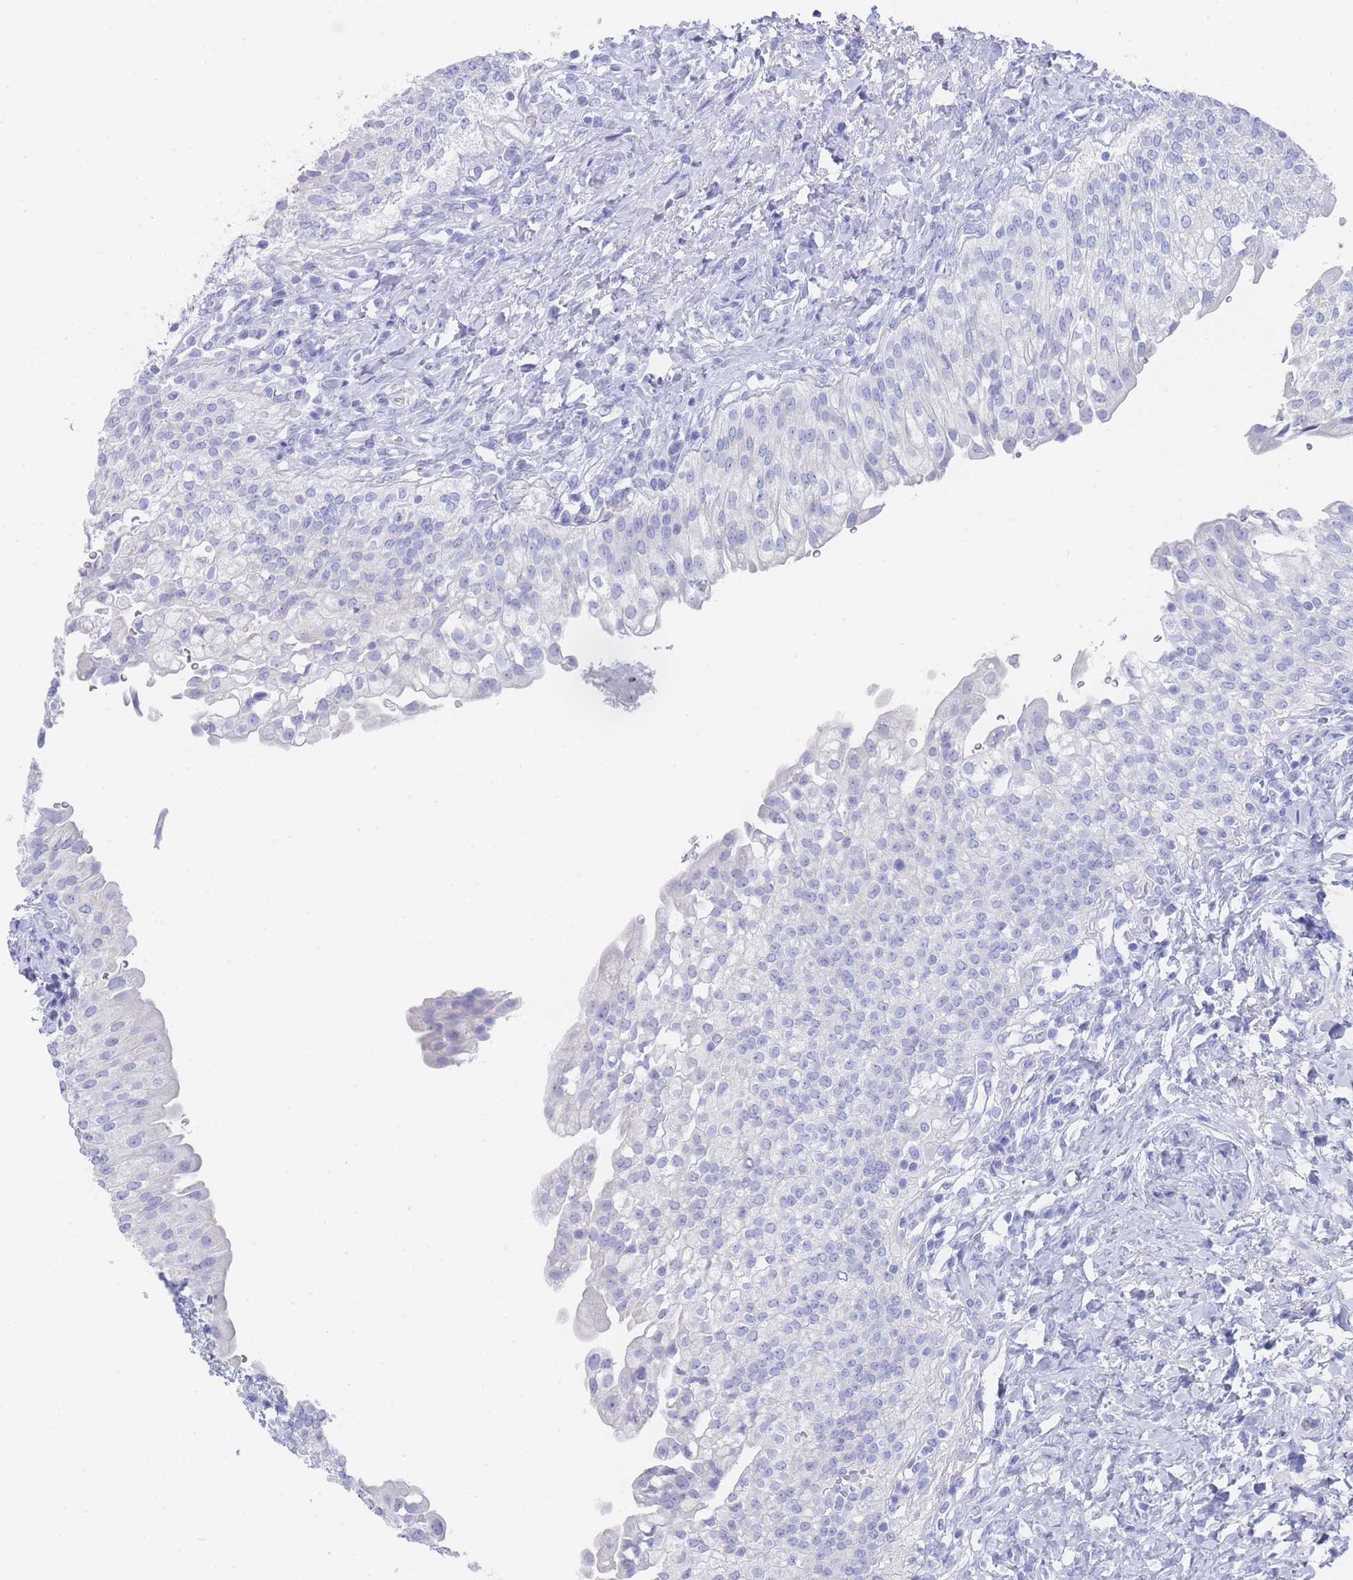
{"staining": {"intensity": "negative", "quantity": "none", "location": "none"}, "tissue": "urinary bladder", "cell_type": "Urothelial cells", "image_type": "normal", "snomed": [{"axis": "morphology", "description": "Normal tissue, NOS"}, {"axis": "morphology", "description": "Inflammation, NOS"}, {"axis": "topography", "description": "Urinary bladder"}], "caption": "DAB immunohistochemical staining of unremarkable human urinary bladder reveals no significant staining in urothelial cells. (DAB IHC, high magnification).", "gene": "LRRC37A2", "patient": {"sex": "male", "age": 64}}